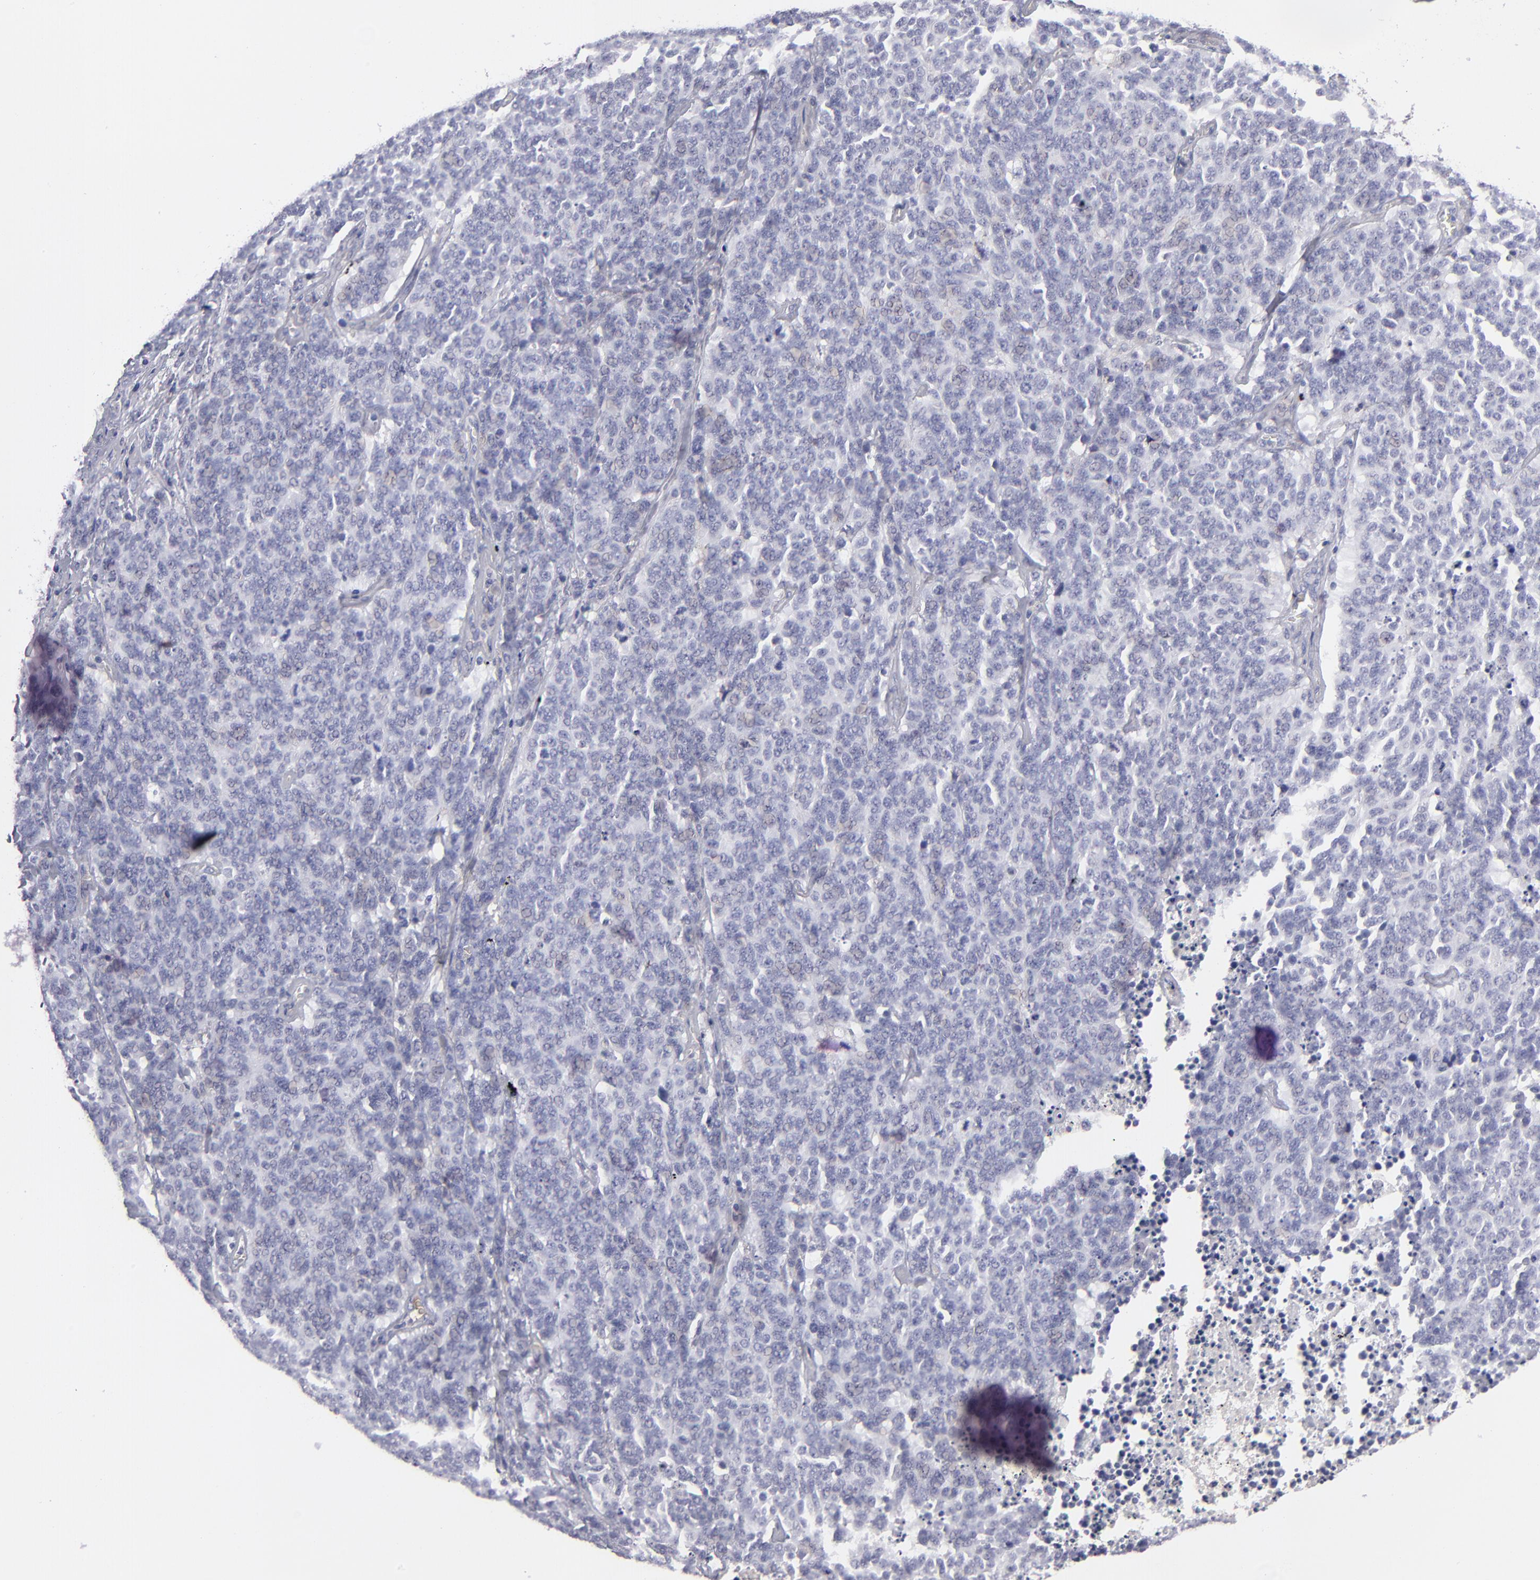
{"staining": {"intensity": "negative", "quantity": "none", "location": "none"}, "tissue": "lung cancer", "cell_type": "Tumor cells", "image_type": "cancer", "snomed": [{"axis": "morphology", "description": "Neoplasm, malignant, NOS"}, {"axis": "topography", "description": "Lung"}], "caption": "An immunohistochemistry (IHC) image of lung neoplasm (malignant) is shown. There is no staining in tumor cells of lung neoplasm (malignant). The staining was performed using DAB (3,3'-diaminobenzidine) to visualize the protein expression in brown, while the nuclei were stained in blue with hematoxylin (Magnification: 20x).", "gene": "ABCC4", "patient": {"sex": "female", "age": 58}}